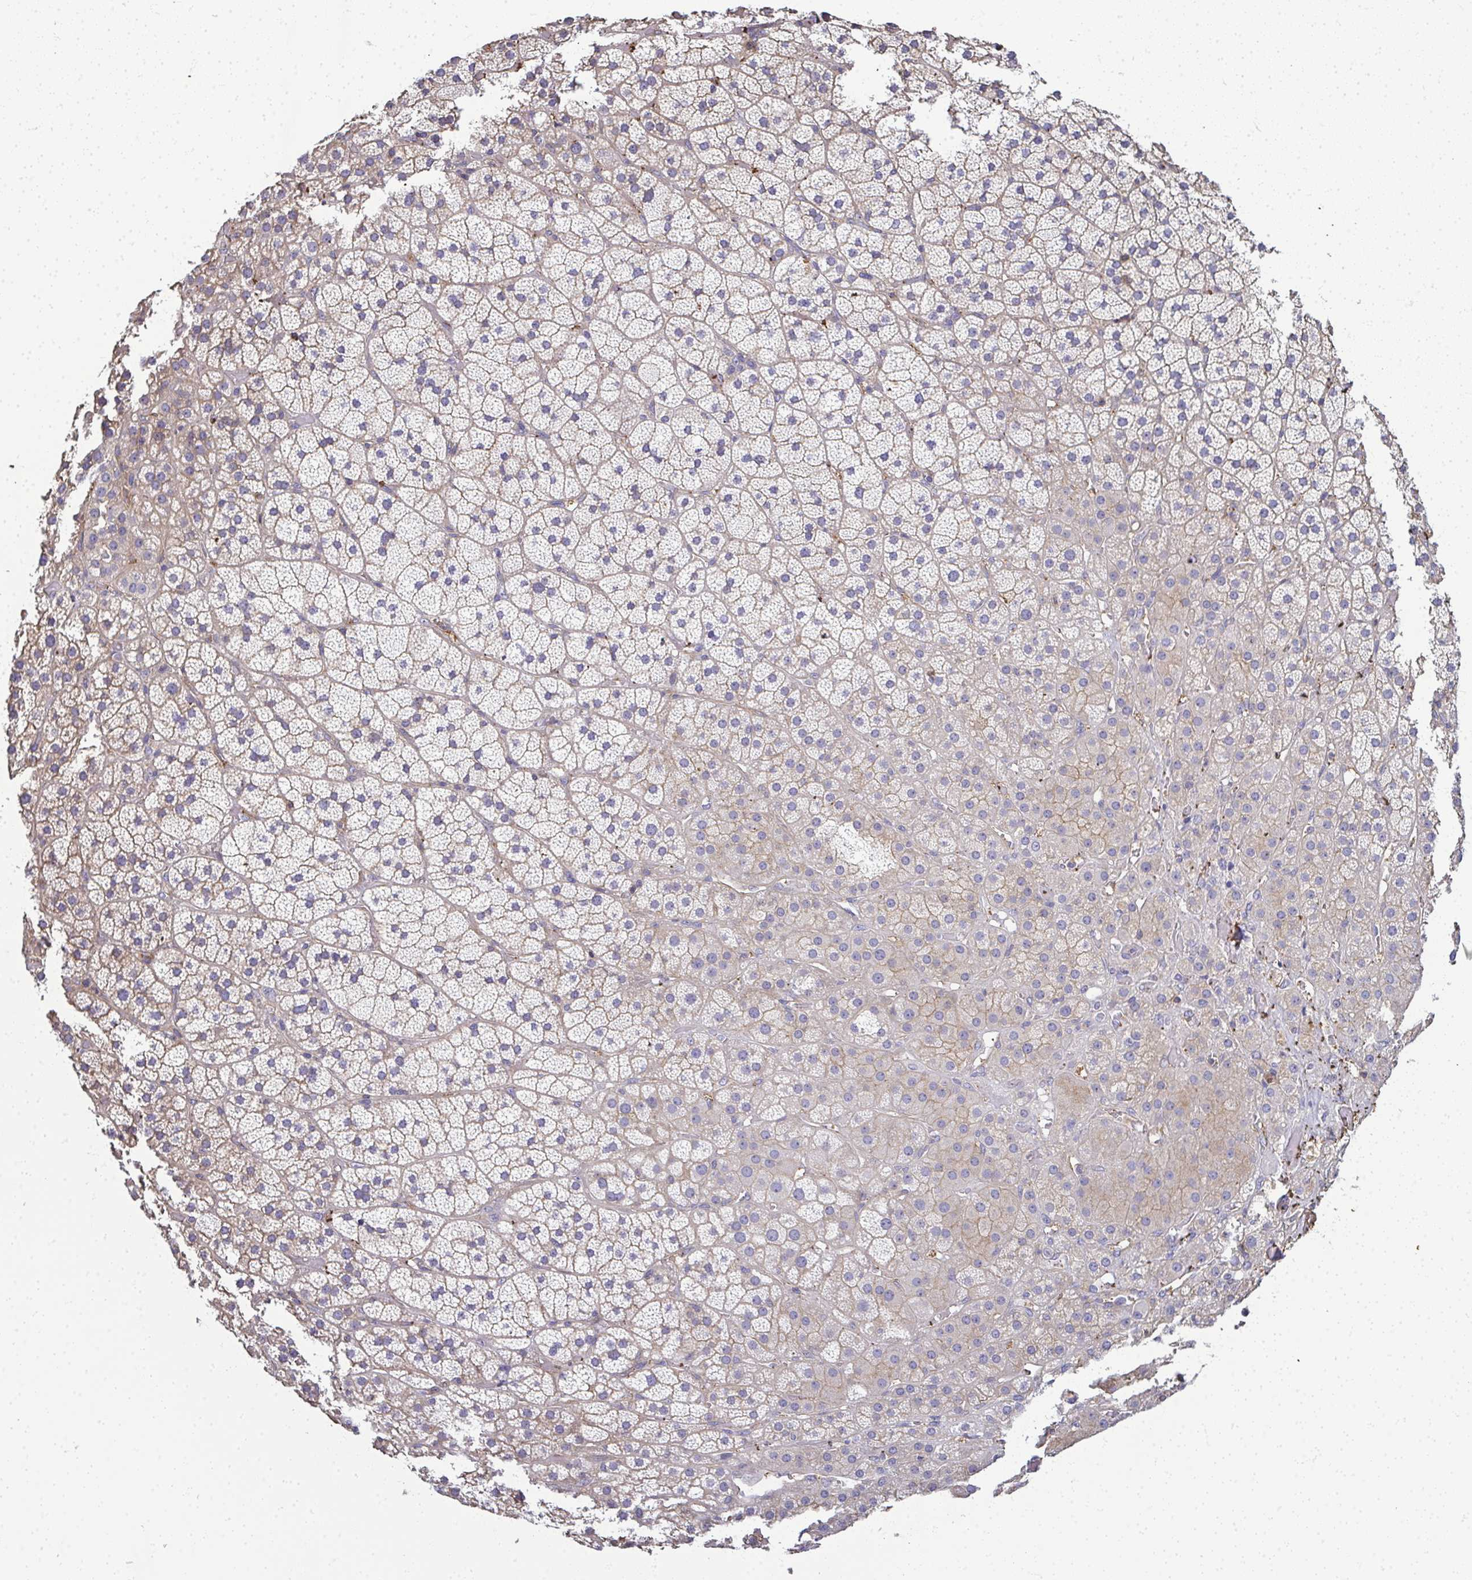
{"staining": {"intensity": "weak", "quantity": "<25%", "location": "cytoplasmic/membranous"}, "tissue": "adrenal gland", "cell_type": "Glandular cells", "image_type": "normal", "snomed": [{"axis": "morphology", "description": "Normal tissue, NOS"}, {"axis": "topography", "description": "Adrenal gland"}], "caption": "The histopathology image exhibits no staining of glandular cells in unremarkable adrenal gland. (Stains: DAB immunohistochemistry with hematoxylin counter stain, Microscopy: brightfield microscopy at high magnification).", "gene": "MYL1", "patient": {"sex": "male", "age": 57}}